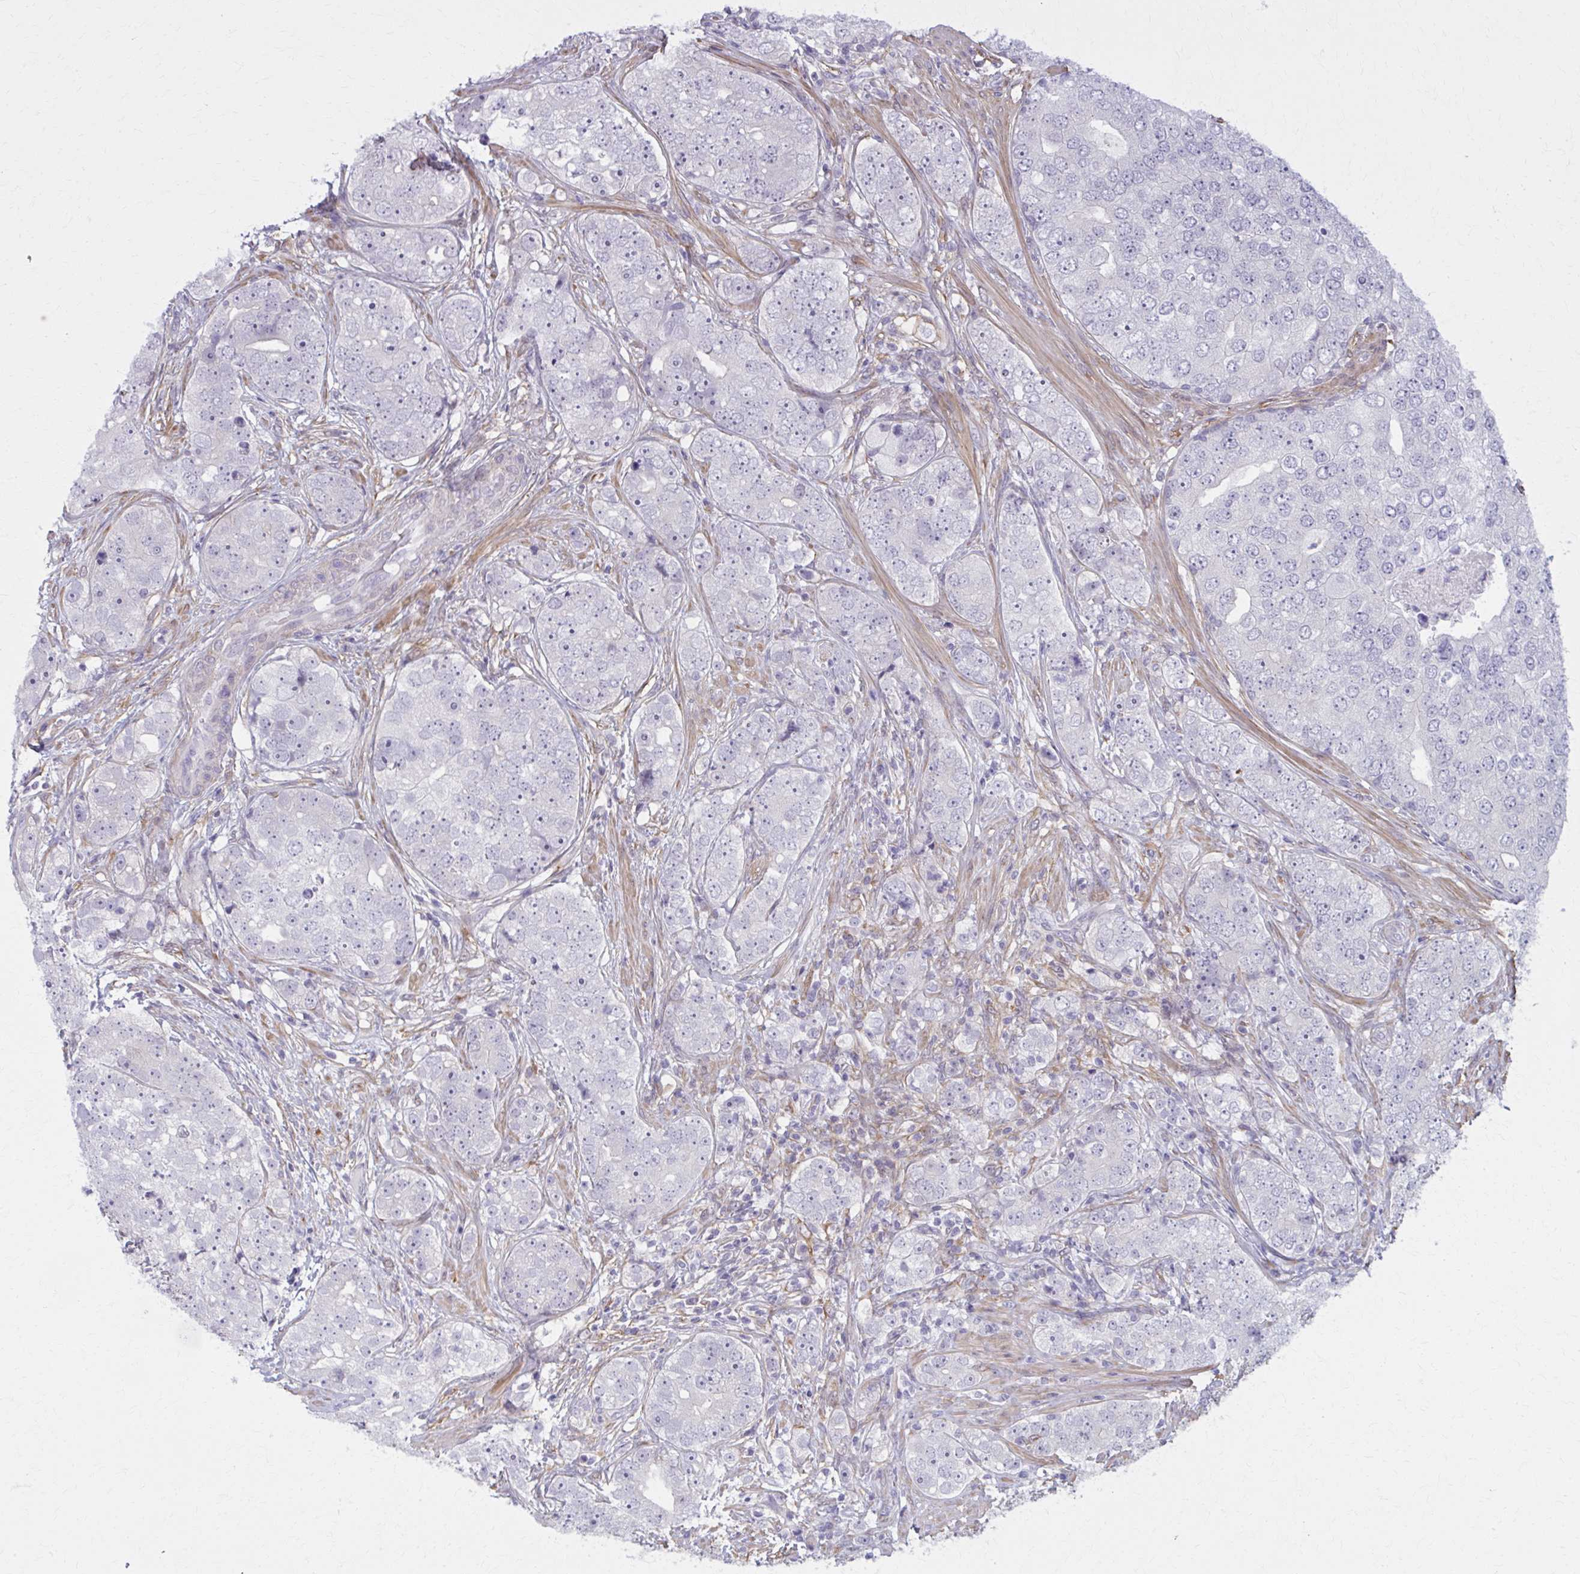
{"staining": {"intensity": "negative", "quantity": "none", "location": "none"}, "tissue": "prostate cancer", "cell_type": "Tumor cells", "image_type": "cancer", "snomed": [{"axis": "morphology", "description": "Adenocarcinoma, High grade"}, {"axis": "topography", "description": "Prostate"}], "caption": "This is an immunohistochemistry photomicrograph of prostate high-grade adenocarcinoma. There is no staining in tumor cells.", "gene": "NUMBL", "patient": {"sex": "male", "age": 60}}